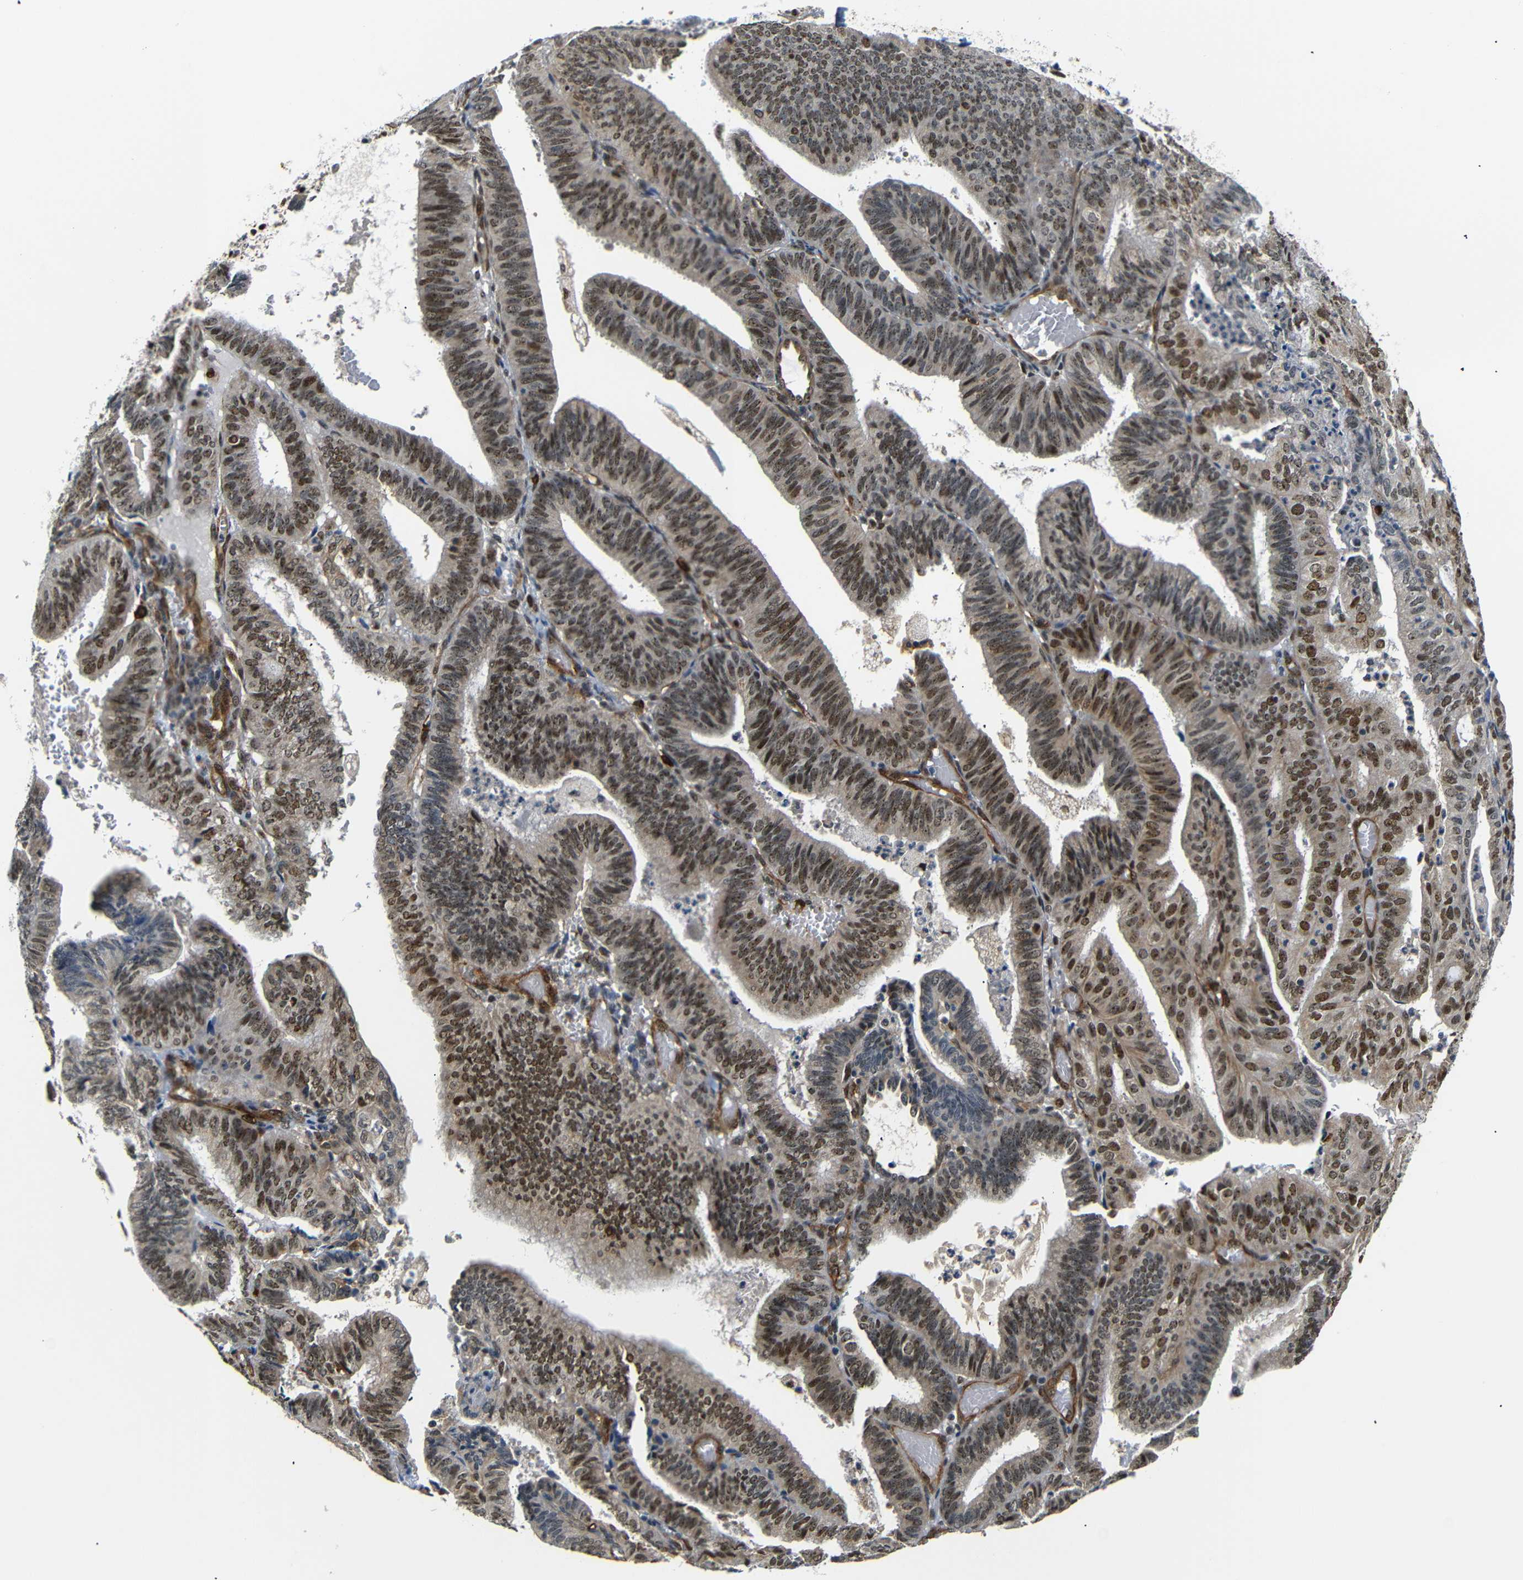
{"staining": {"intensity": "strong", "quantity": ">75%", "location": "cytoplasmic/membranous,nuclear"}, "tissue": "endometrial cancer", "cell_type": "Tumor cells", "image_type": "cancer", "snomed": [{"axis": "morphology", "description": "Adenocarcinoma, NOS"}, {"axis": "topography", "description": "Uterus"}], "caption": "A high amount of strong cytoplasmic/membranous and nuclear positivity is present in about >75% of tumor cells in endometrial cancer tissue. (DAB (3,3'-diaminobenzidine) = brown stain, brightfield microscopy at high magnification).", "gene": "PARN", "patient": {"sex": "female", "age": 60}}